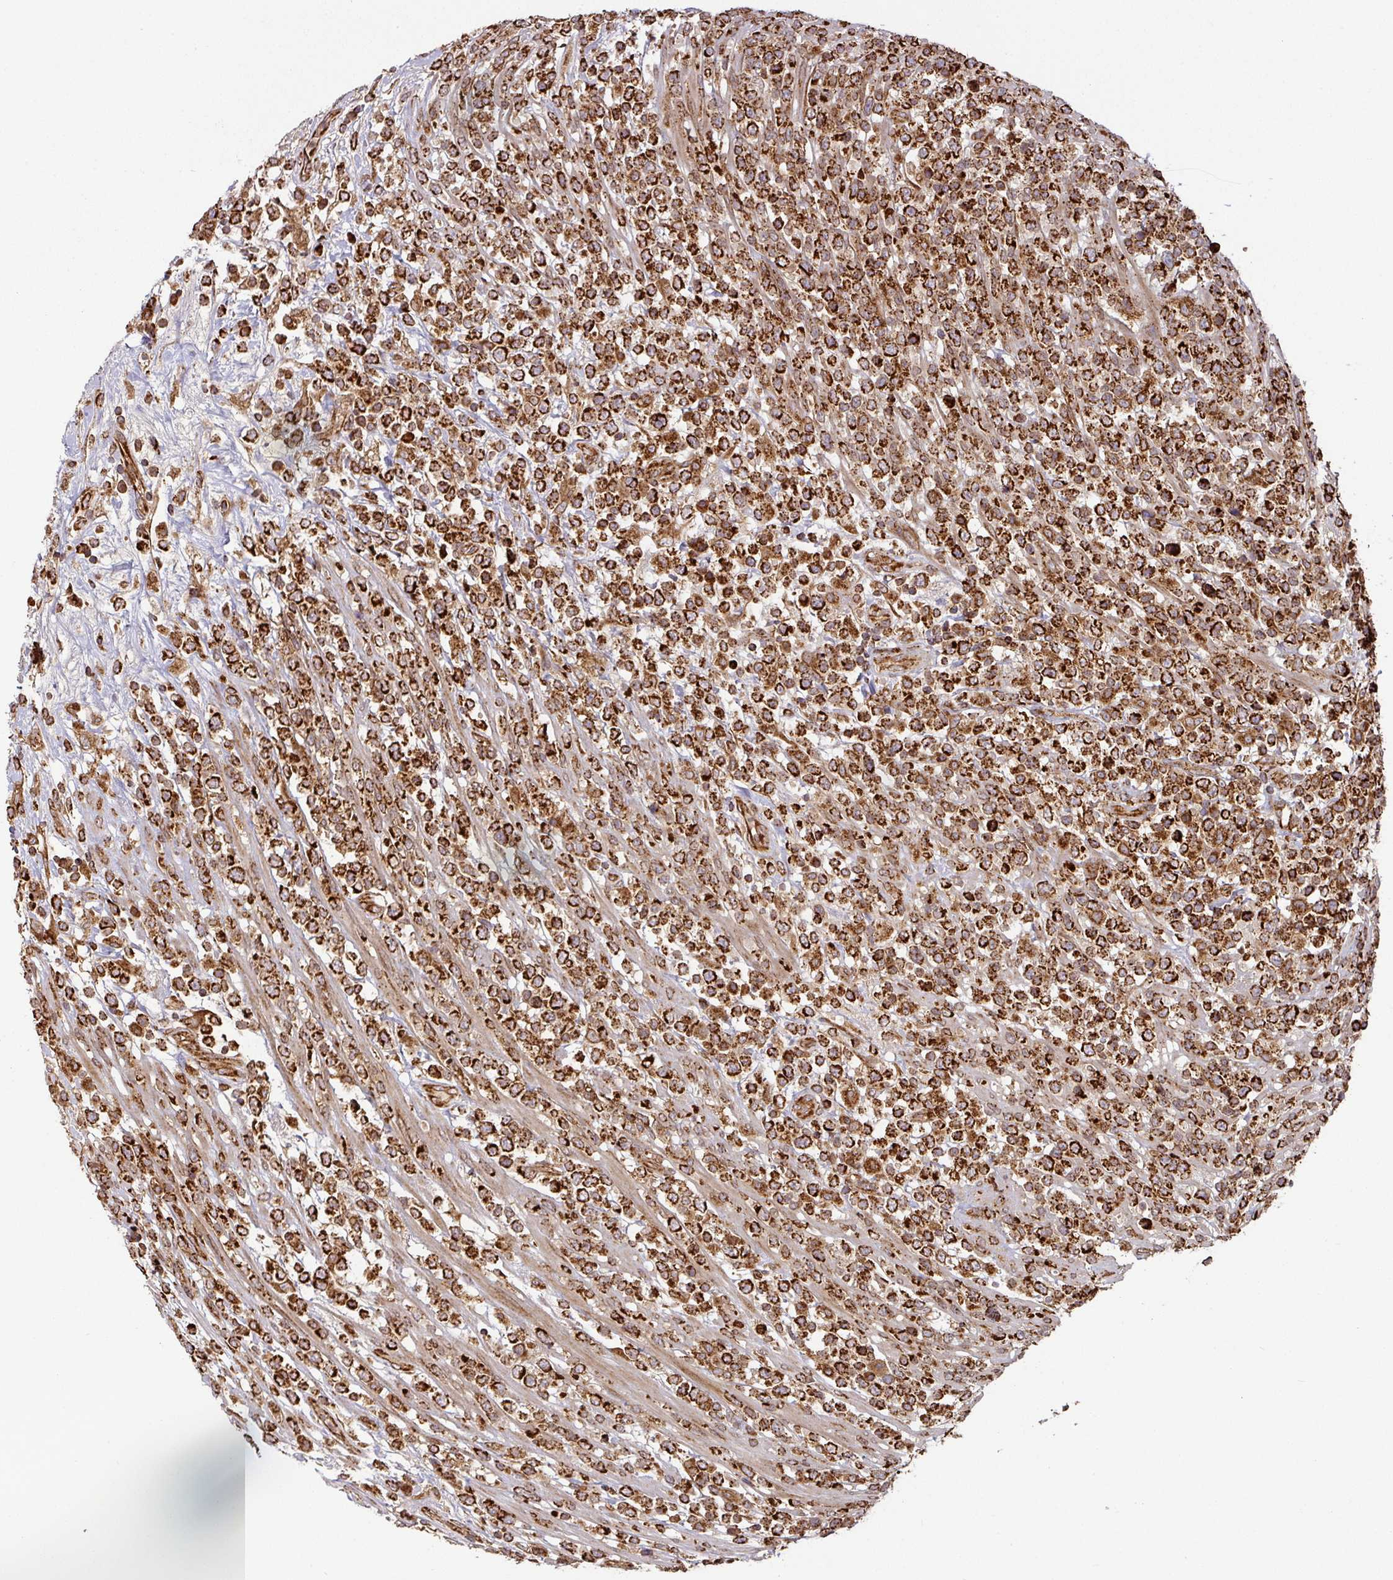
{"staining": {"intensity": "strong", "quantity": ">75%", "location": "cytoplasmic/membranous"}, "tissue": "lymphoma", "cell_type": "Tumor cells", "image_type": "cancer", "snomed": [{"axis": "morphology", "description": "Malignant lymphoma, non-Hodgkin's type, High grade"}, {"axis": "topography", "description": "Colon"}], "caption": "Immunohistochemistry (IHC) (DAB (3,3'-diaminobenzidine)) staining of lymphoma reveals strong cytoplasmic/membranous protein positivity in about >75% of tumor cells.", "gene": "TRAP1", "patient": {"sex": "female", "age": 53}}